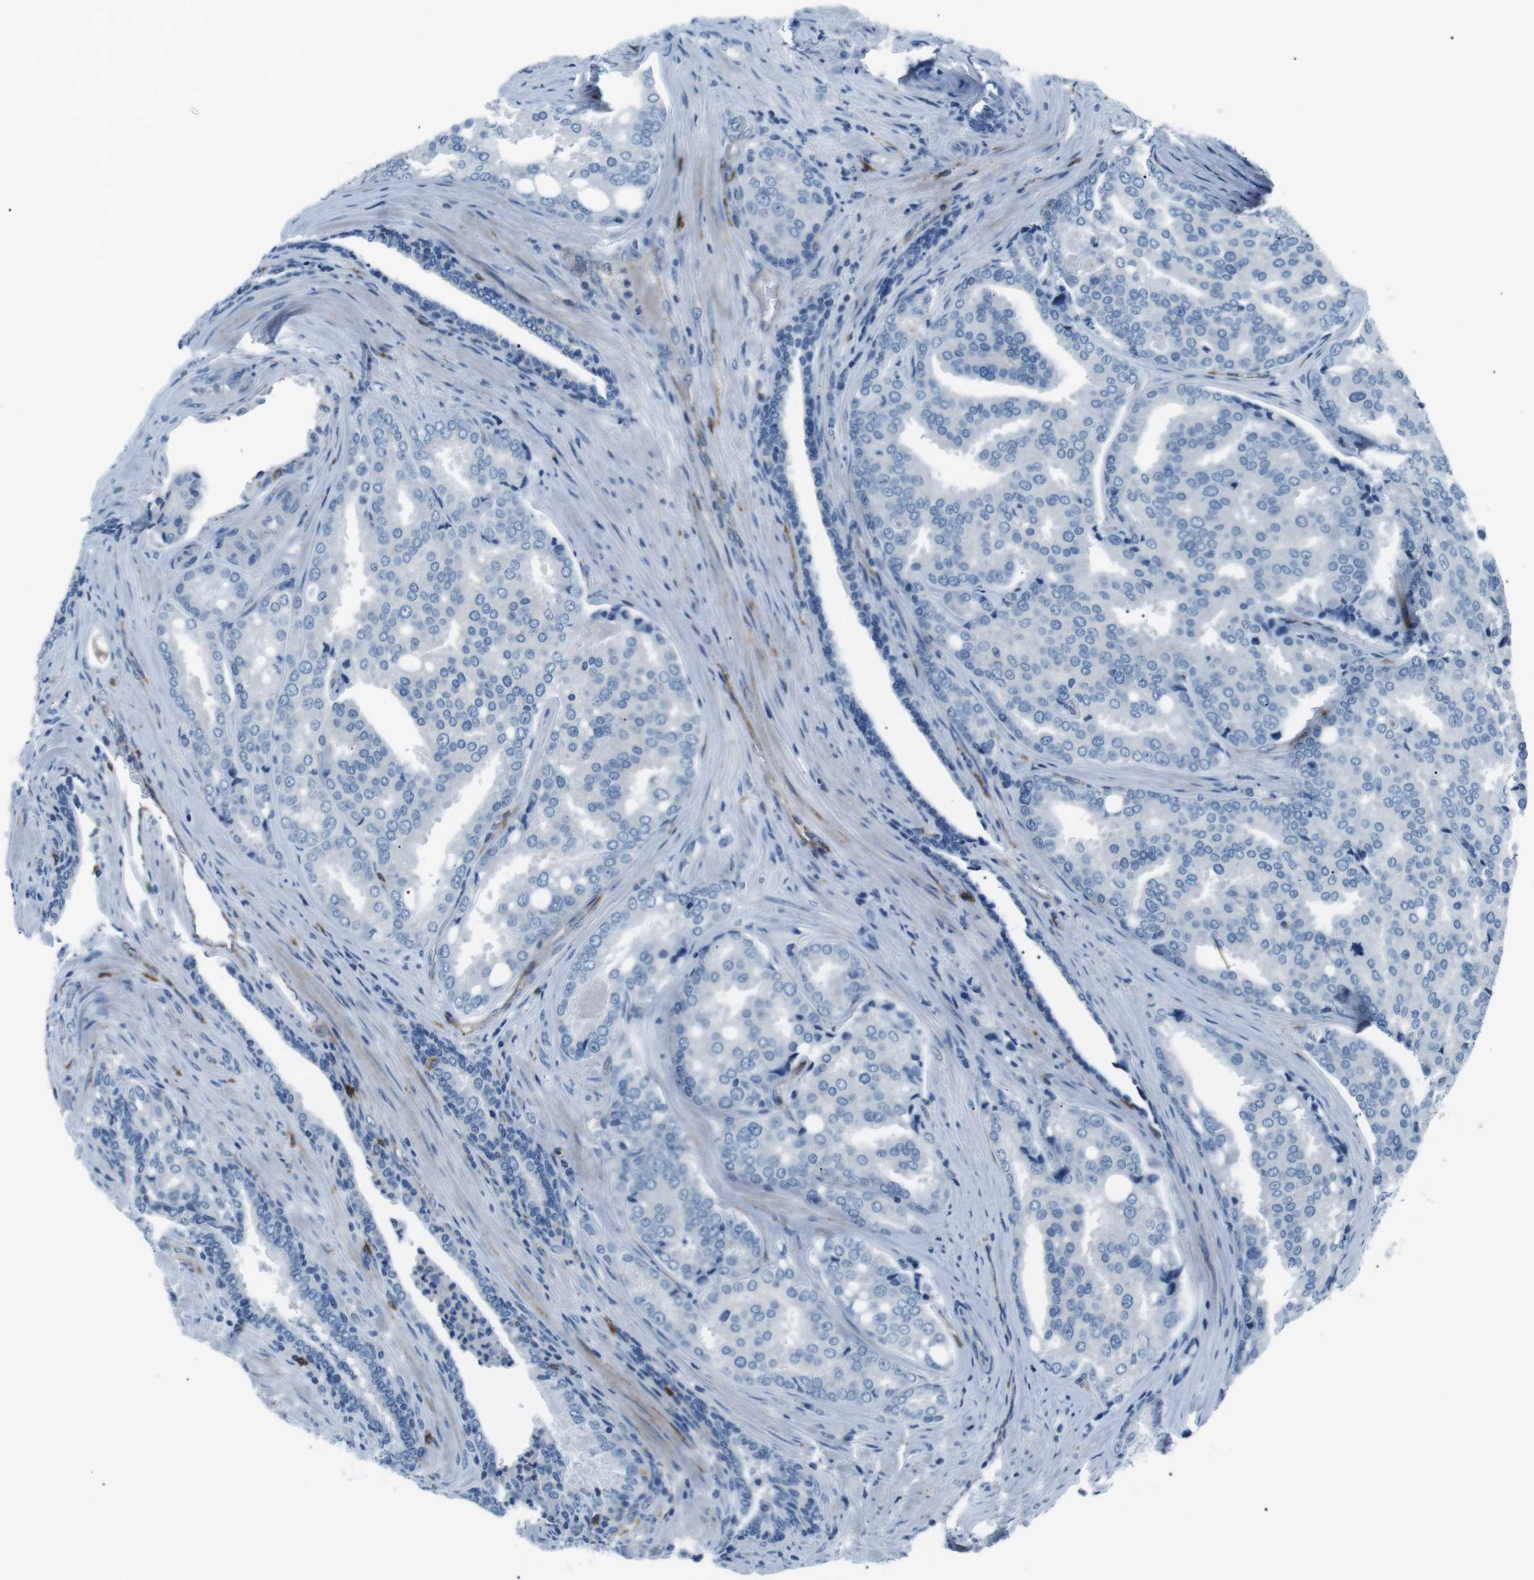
{"staining": {"intensity": "negative", "quantity": "none", "location": "none"}, "tissue": "prostate cancer", "cell_type": "Tumor cells", "image_type": "cancer", "snomed": [{"axis": "morphology", "description": "Adenocarcinoma, High grade"}, {"axis": "topography", "description": "Prostate"}], "caption": "Protein analysis of adenocarcinoma (high-grade) (prostate) exhibits no significant staining in tumor cells.", "gene": "CSF2RA", "patient": {"sex": "male", "age": 50}}